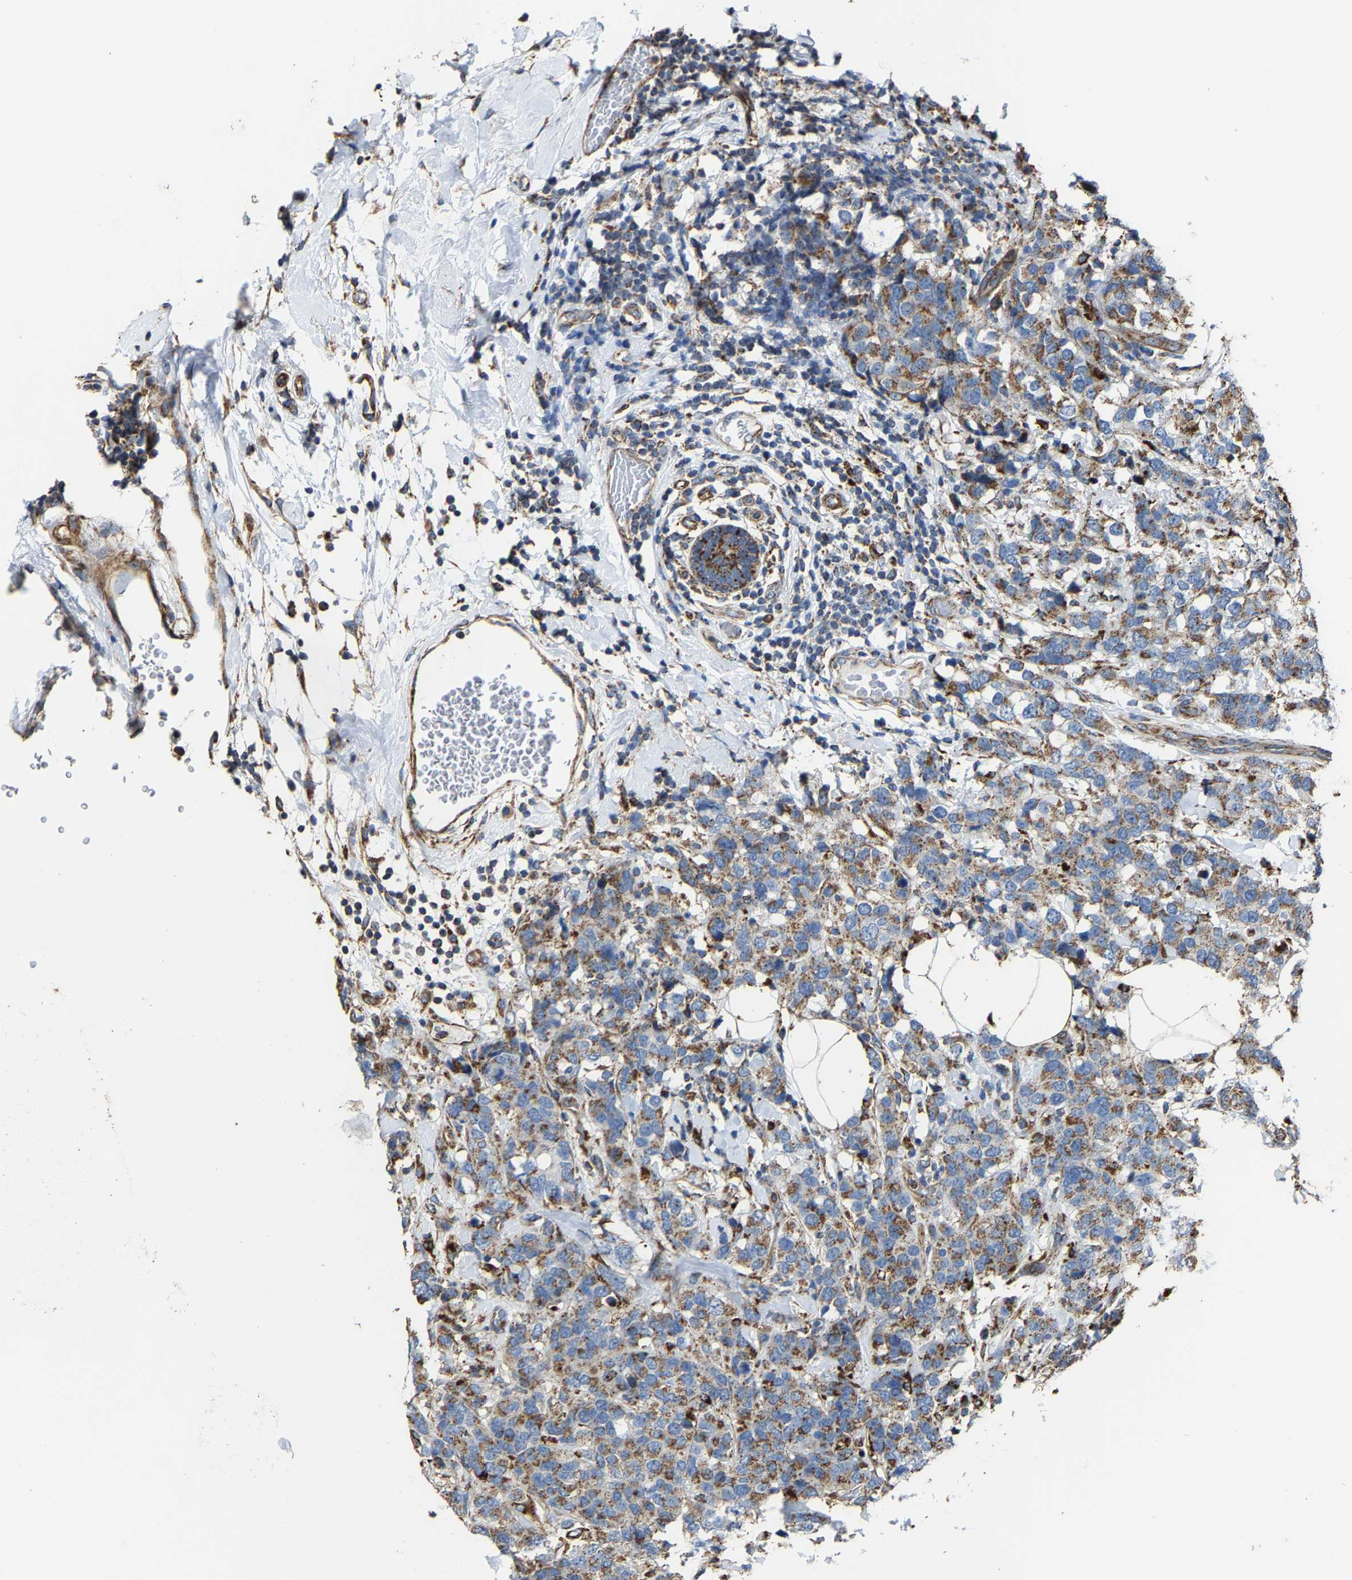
{"staining": {"intensity": "moderate", "quantity": ">75%", "location": "cytoplasmic/membranous"}, "tissue": "breast cancer", "cell_type": "Tumor cells", "image_type": "cancer", "snomed": [{"axis": "morphology", "description": "Lobular carcinoma"}, {"axis": "topography", "description": "Breast"}], "caption": "Immunohistochemistry photomicrograph of neoplastic tissue: human lobular carcinoma (breast) stained using immunohistochemistry (IHC) reveals medium levels of moderate protein expression localized specifically in the cytoplasmic/membranous of tumor cells, appearing as a cytoplasmic/membranous brown color.", "gene": "NDUFV3", "patient": {"sex": "female", "age": 59}}